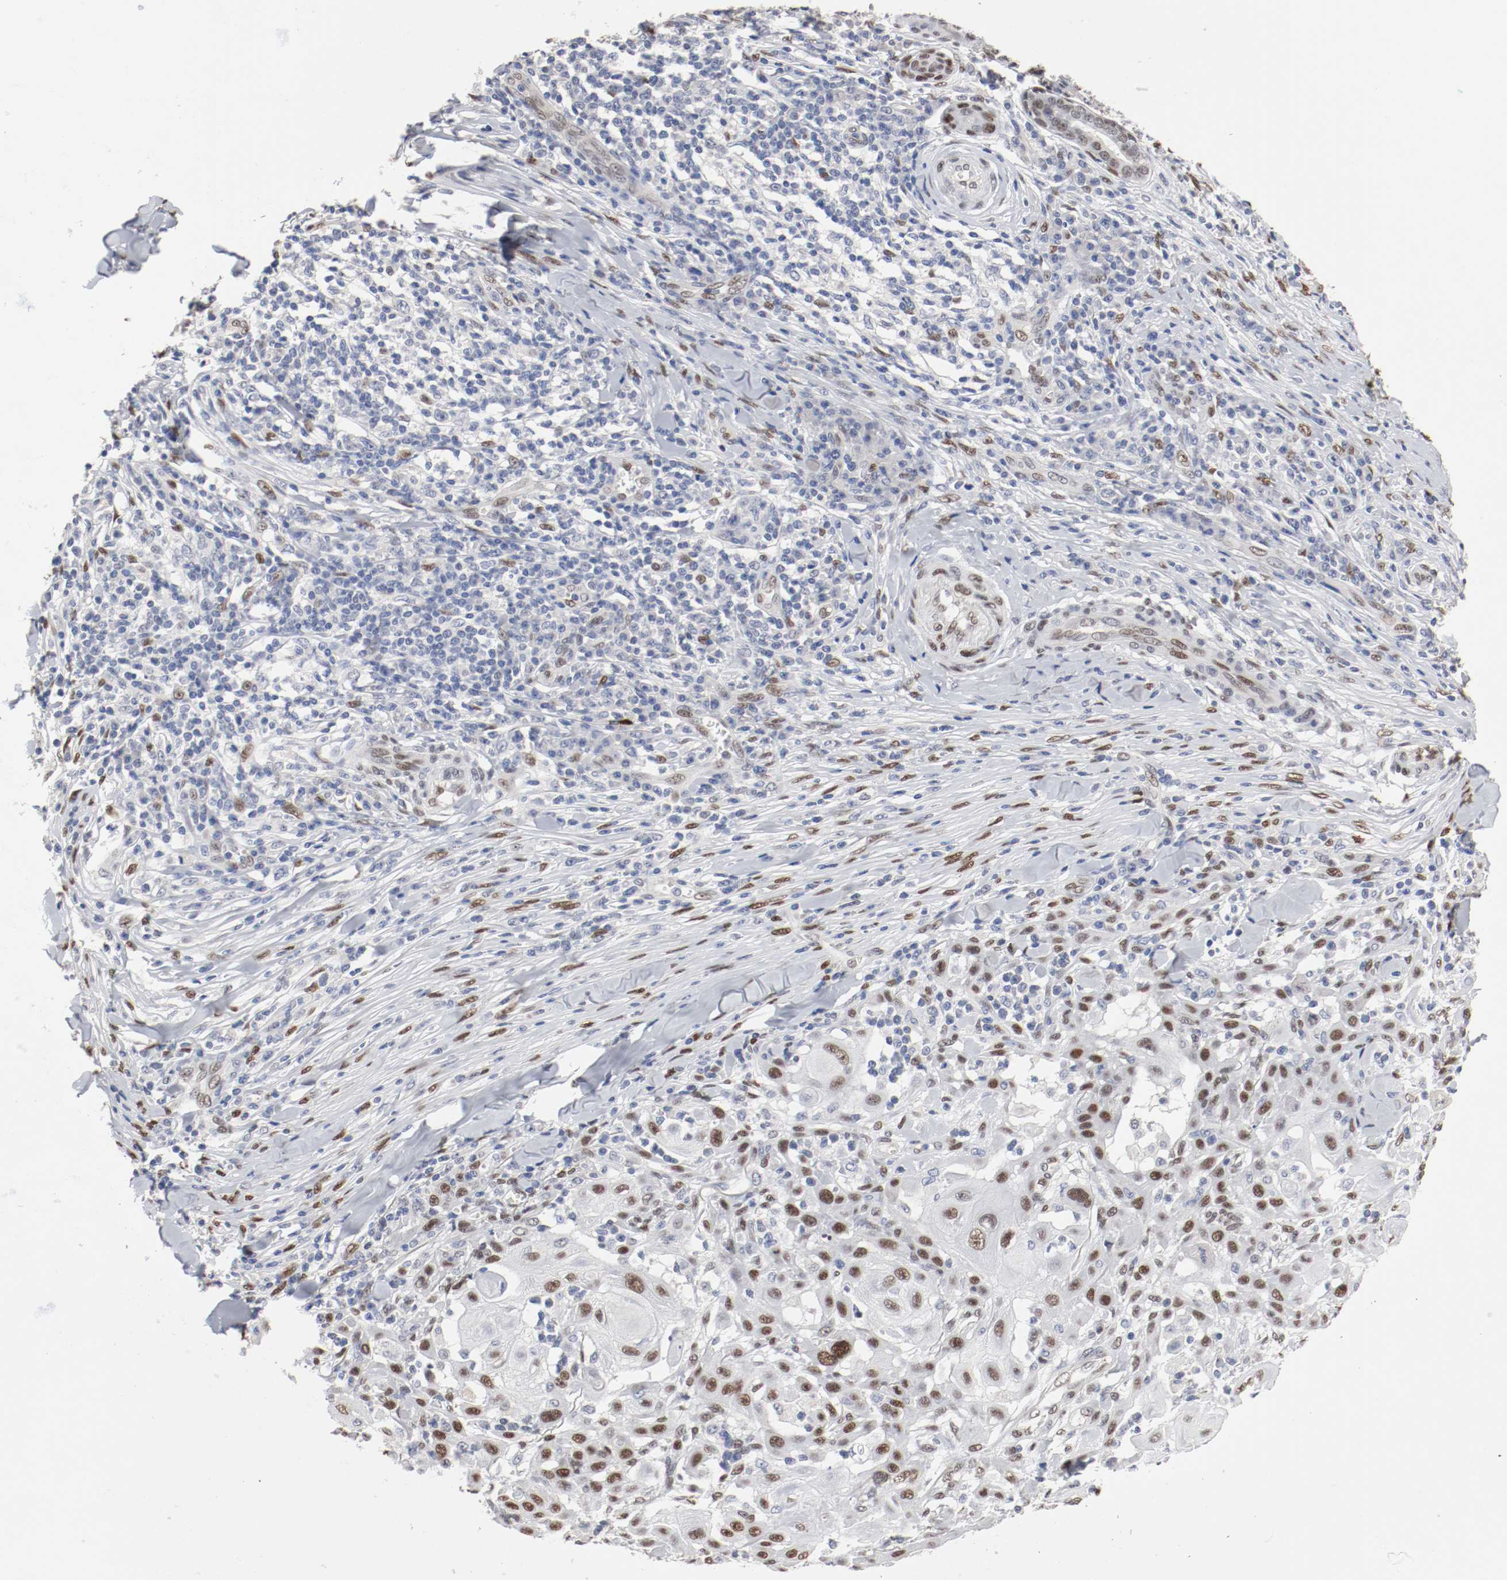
{"staining": {"intensity": "strong", "quantity": ">75%", "location": "nuclear"}, "tissue": "skin cancer", "cell_type": "Tumor cells", "image_type": "cancer", "snomed": [{"axis": "morphology", "description": "Squamous cell carcinoma, NOS"}, {"axis": "topography", "description": "Skin"}], "caption": "This is a histology image of immunohistochemistry (IHC) staining of skin squamous cell carcinoma, which shows strong staining in the nuclear of tumor cells.", "gene": "FOSL2", "patient": {"sex": "male", "age": 24}}